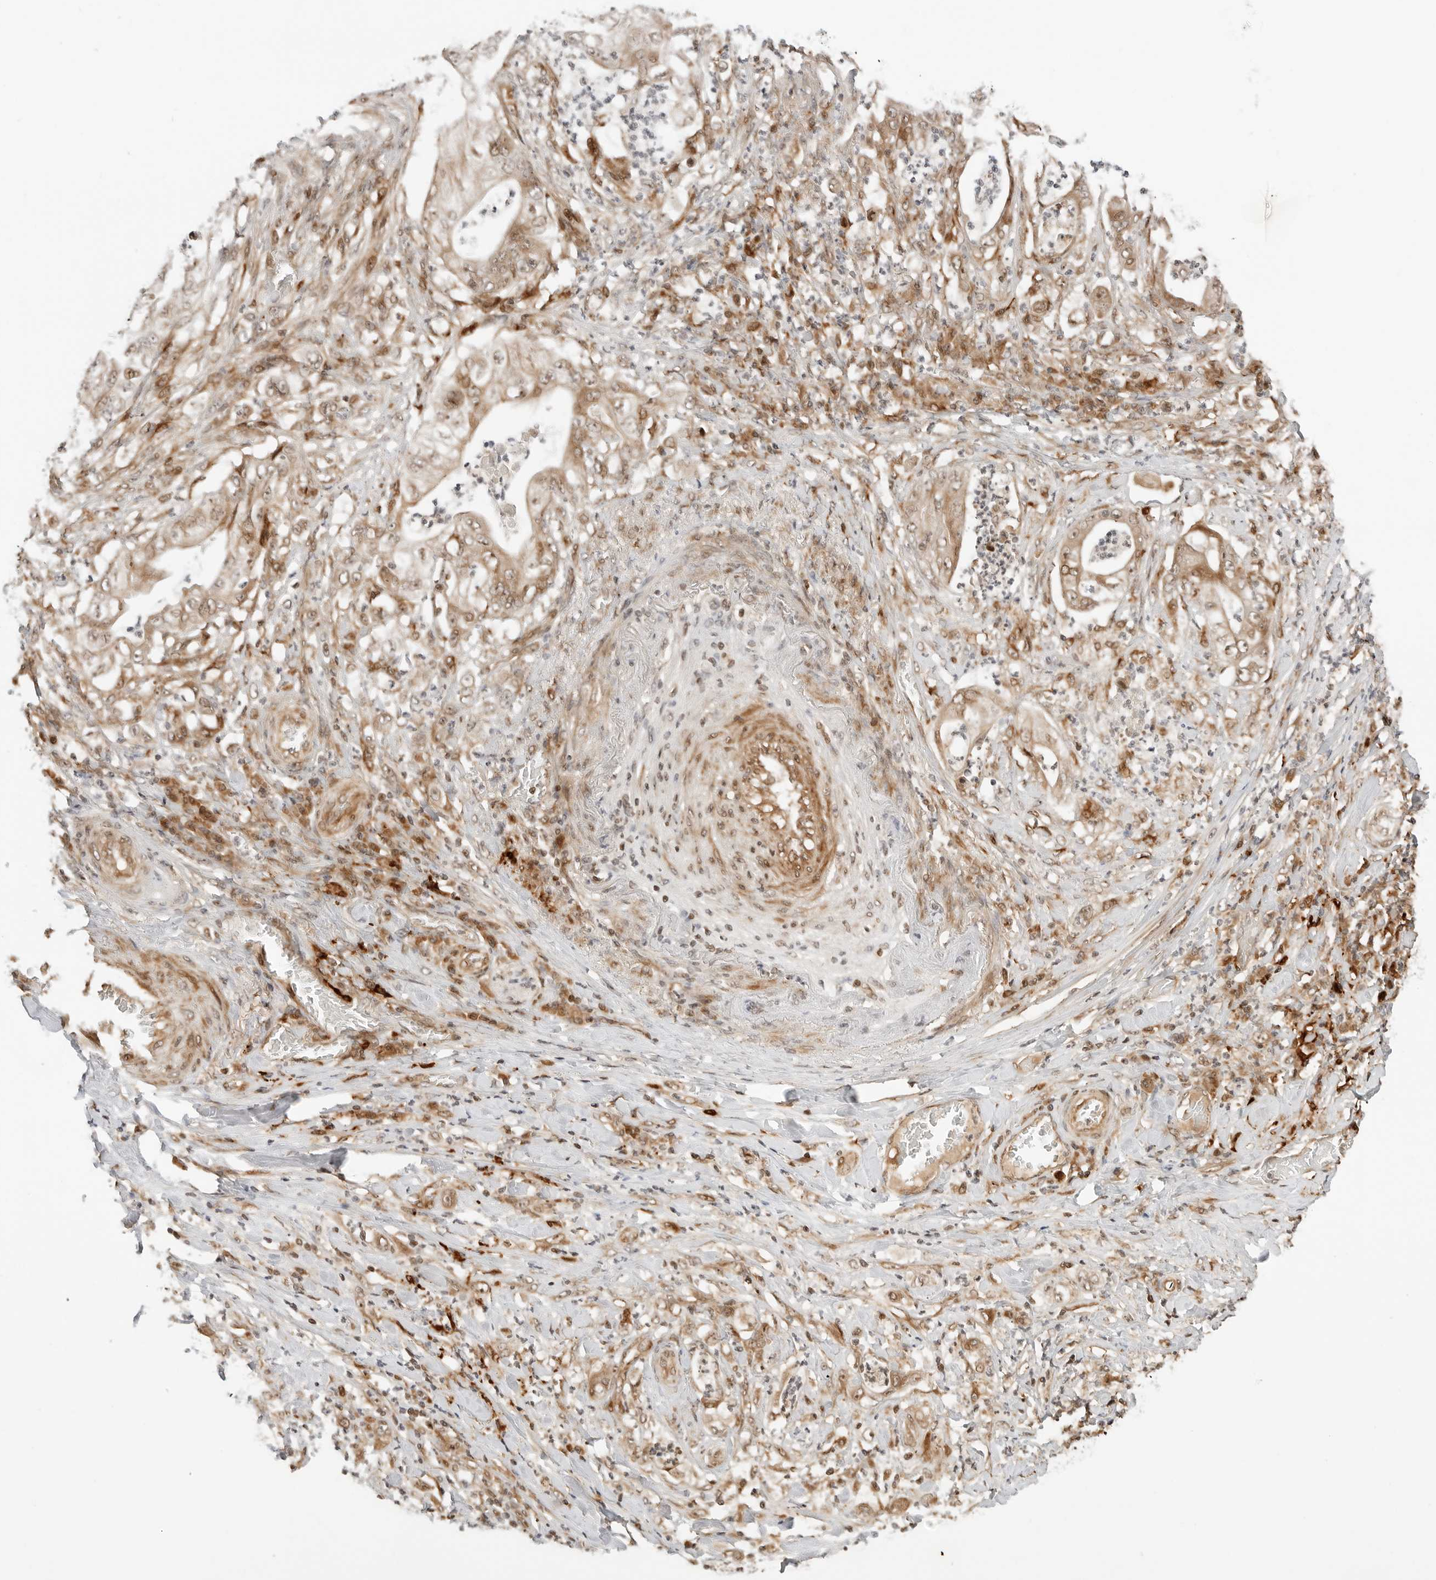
{"staining": {"intensity": "moderate", "quantity": ">75%", "location": "cytoplasmic/membranous,nuclear"}, "tissue": "stomach cancer", "cell_type": "Tumor cells", "image_type": "cancer", "snomed": [{"axis": "morphology", "description": "Adenocarcinoma, NOS"}, {"axis": "topography", "description": "Stomach"}], "caption": "Moderate cytoplasmic/membranous and nuclear protein staining is appreciated in approximately >75% of tumor cells in adenocarcinoma (stomach).", "gene": "GEM", "patient": {"sex": "female", "age": 73}}